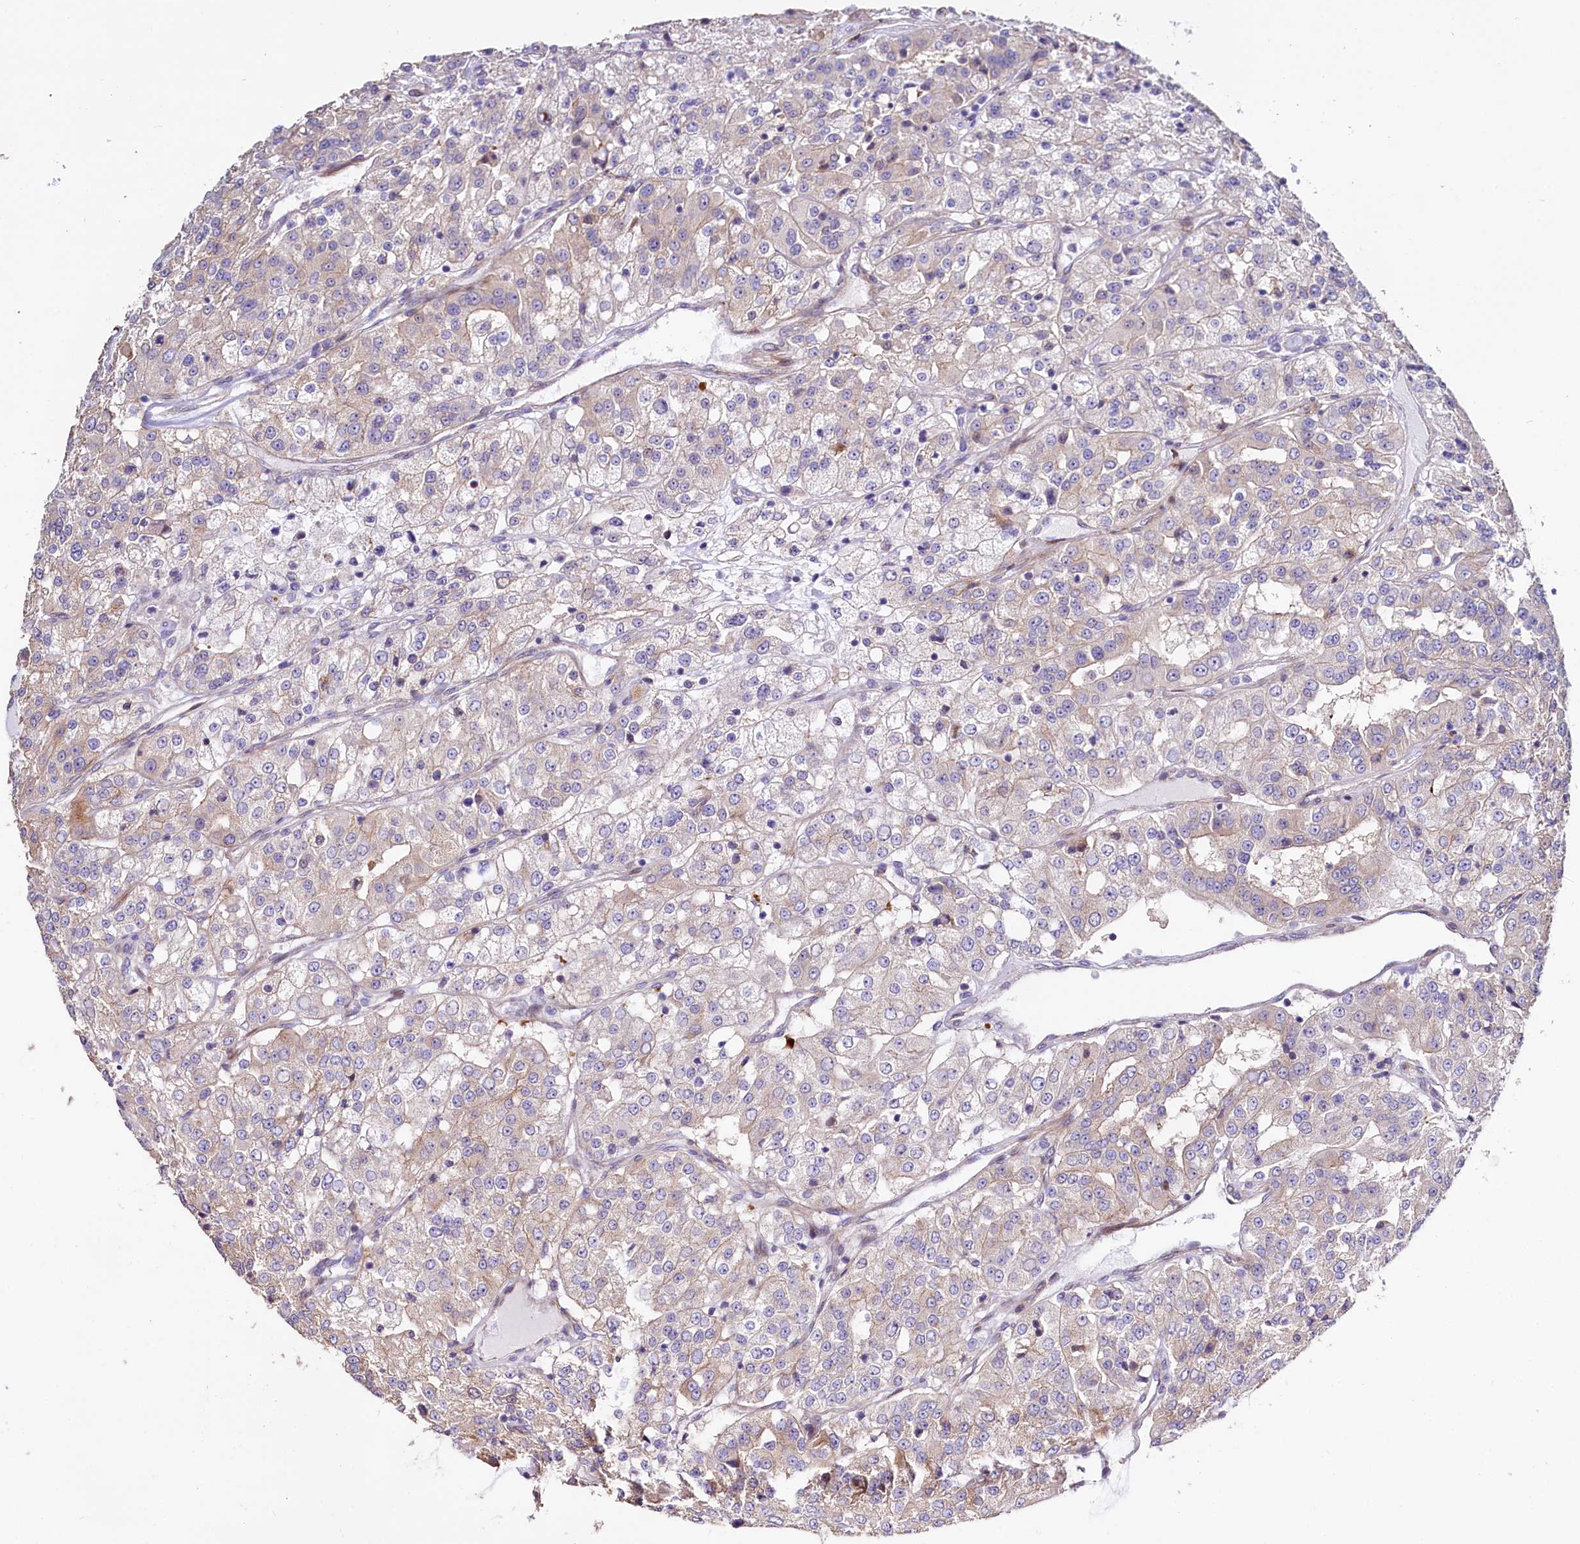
{"staining": {"intensity": "moderate", "quantity": "25%-75%", "location": "cytoplasmic/membranous"}, "tissue": "renal cancer", "cell_type": "Tumor cells", "image_type": "cancer", "snomed": [{"axis": "morphology", "description": "Adenocarcinoma, NOS"}, {"axis": "topography", "description": "Kidney"}], "caption": "High-power microscopy captured an IHC image of renal cancer (adenocarcinoma), revealing moderate cytoplasmic/membranous expression in about 25%-75% of tumor cells. (DAB IHC, brown staining for protein, blue staining for nuclei).", "gene": "WNT8A", "patient": {"sex": "female", "age": 63}}